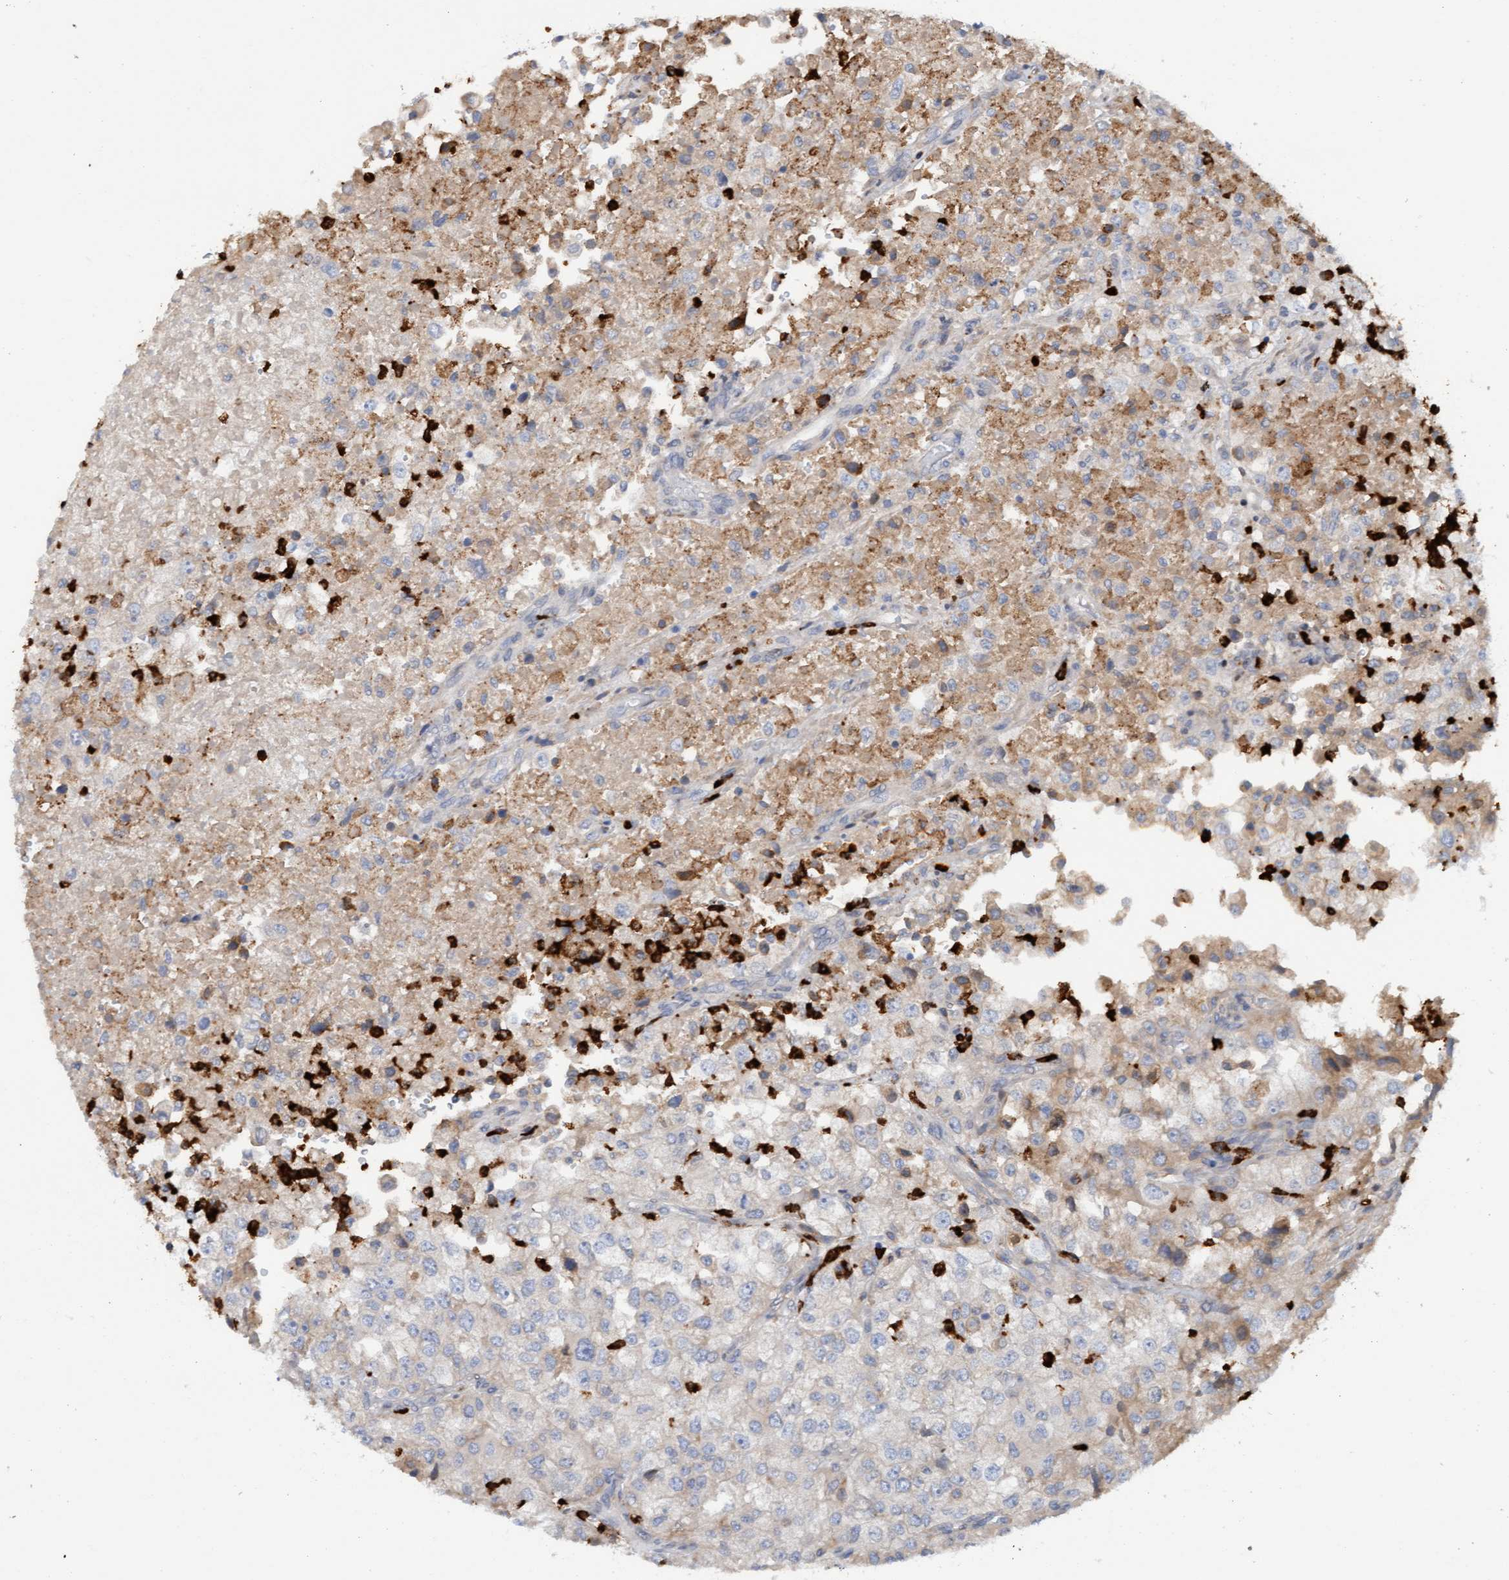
{"staining": {"intensity": "weak", "quantity": "<25%", "location": "cytoplasmic/membranous"}, "tissue": "renal cancer", "cell_type": "Tumor cells", "image_type": "cancer", "snomed": [{"axis": "morphology", "description": "Adenocarcinoma, NOS"}, {"axis": "topography", "description": "Kidney"}], "caption": "Renal cancer (adenocarcinoma) was stained to show a protein in brown. There is no significant positivity in tumor cells.", "gene": "MMP8", "patient": {"sex": "female", "age": 54}}